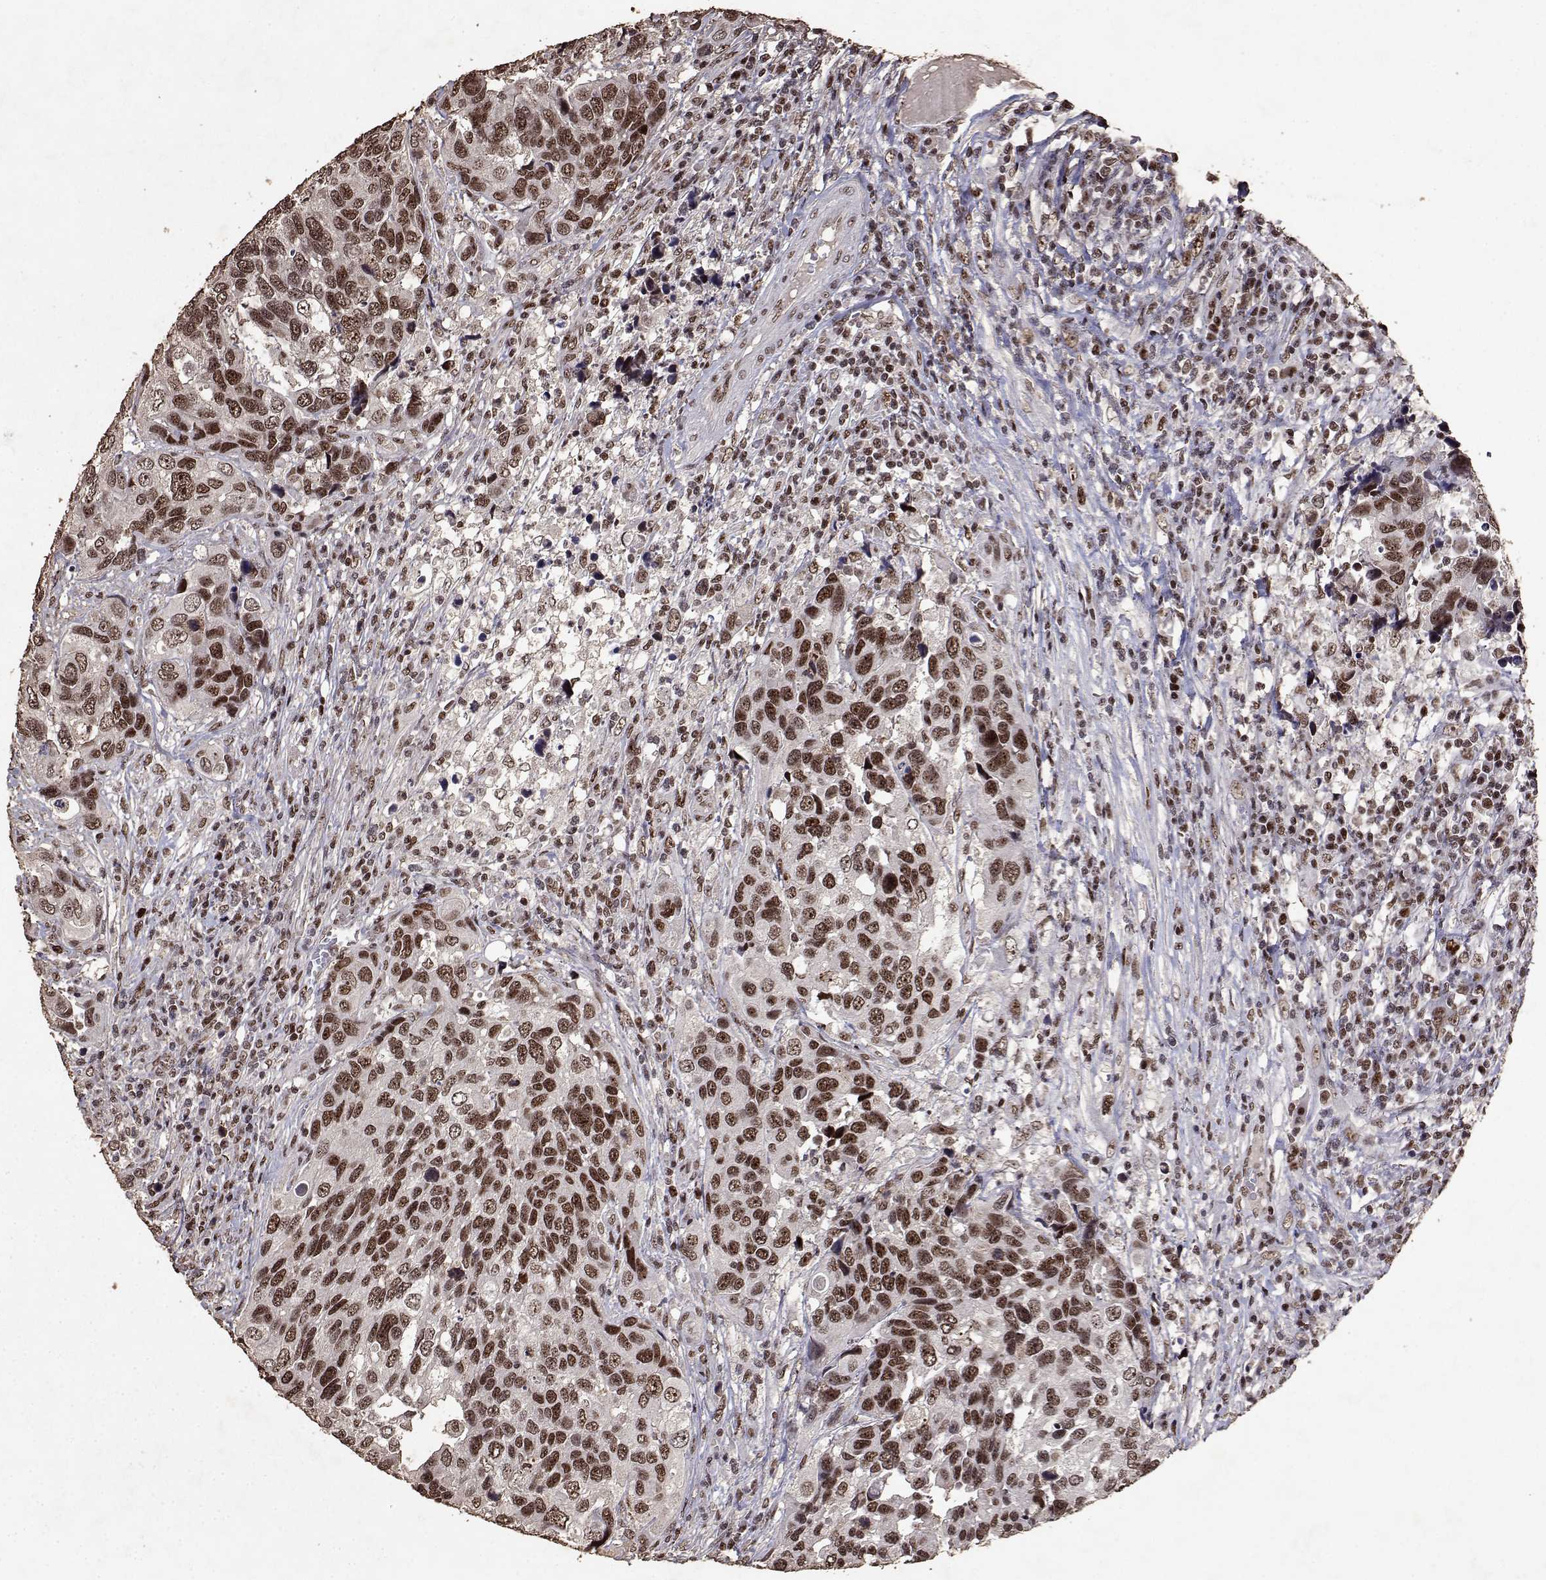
{"staining": {"intensity": "moderate", "quantity": ">75%", "location": "nuclear"}, "tissue": "urothelial cancer", "cell_type": "Tumor cells", "image_type": "cancer", "snomed": [{"axis": "morphology", "description": "Urothelial carcinoma, High grade"}, {"axis": "topography", "description": "Urinary bladder"}], "caption": "Immunohistochemical staining of human high-grade urothelial carcinoma shows medium levels of moderate nuclear protein expression in approximately >75% of tumor cells.", "gene": "TOE1", "patient": {"sex": "male", "age": 60}}